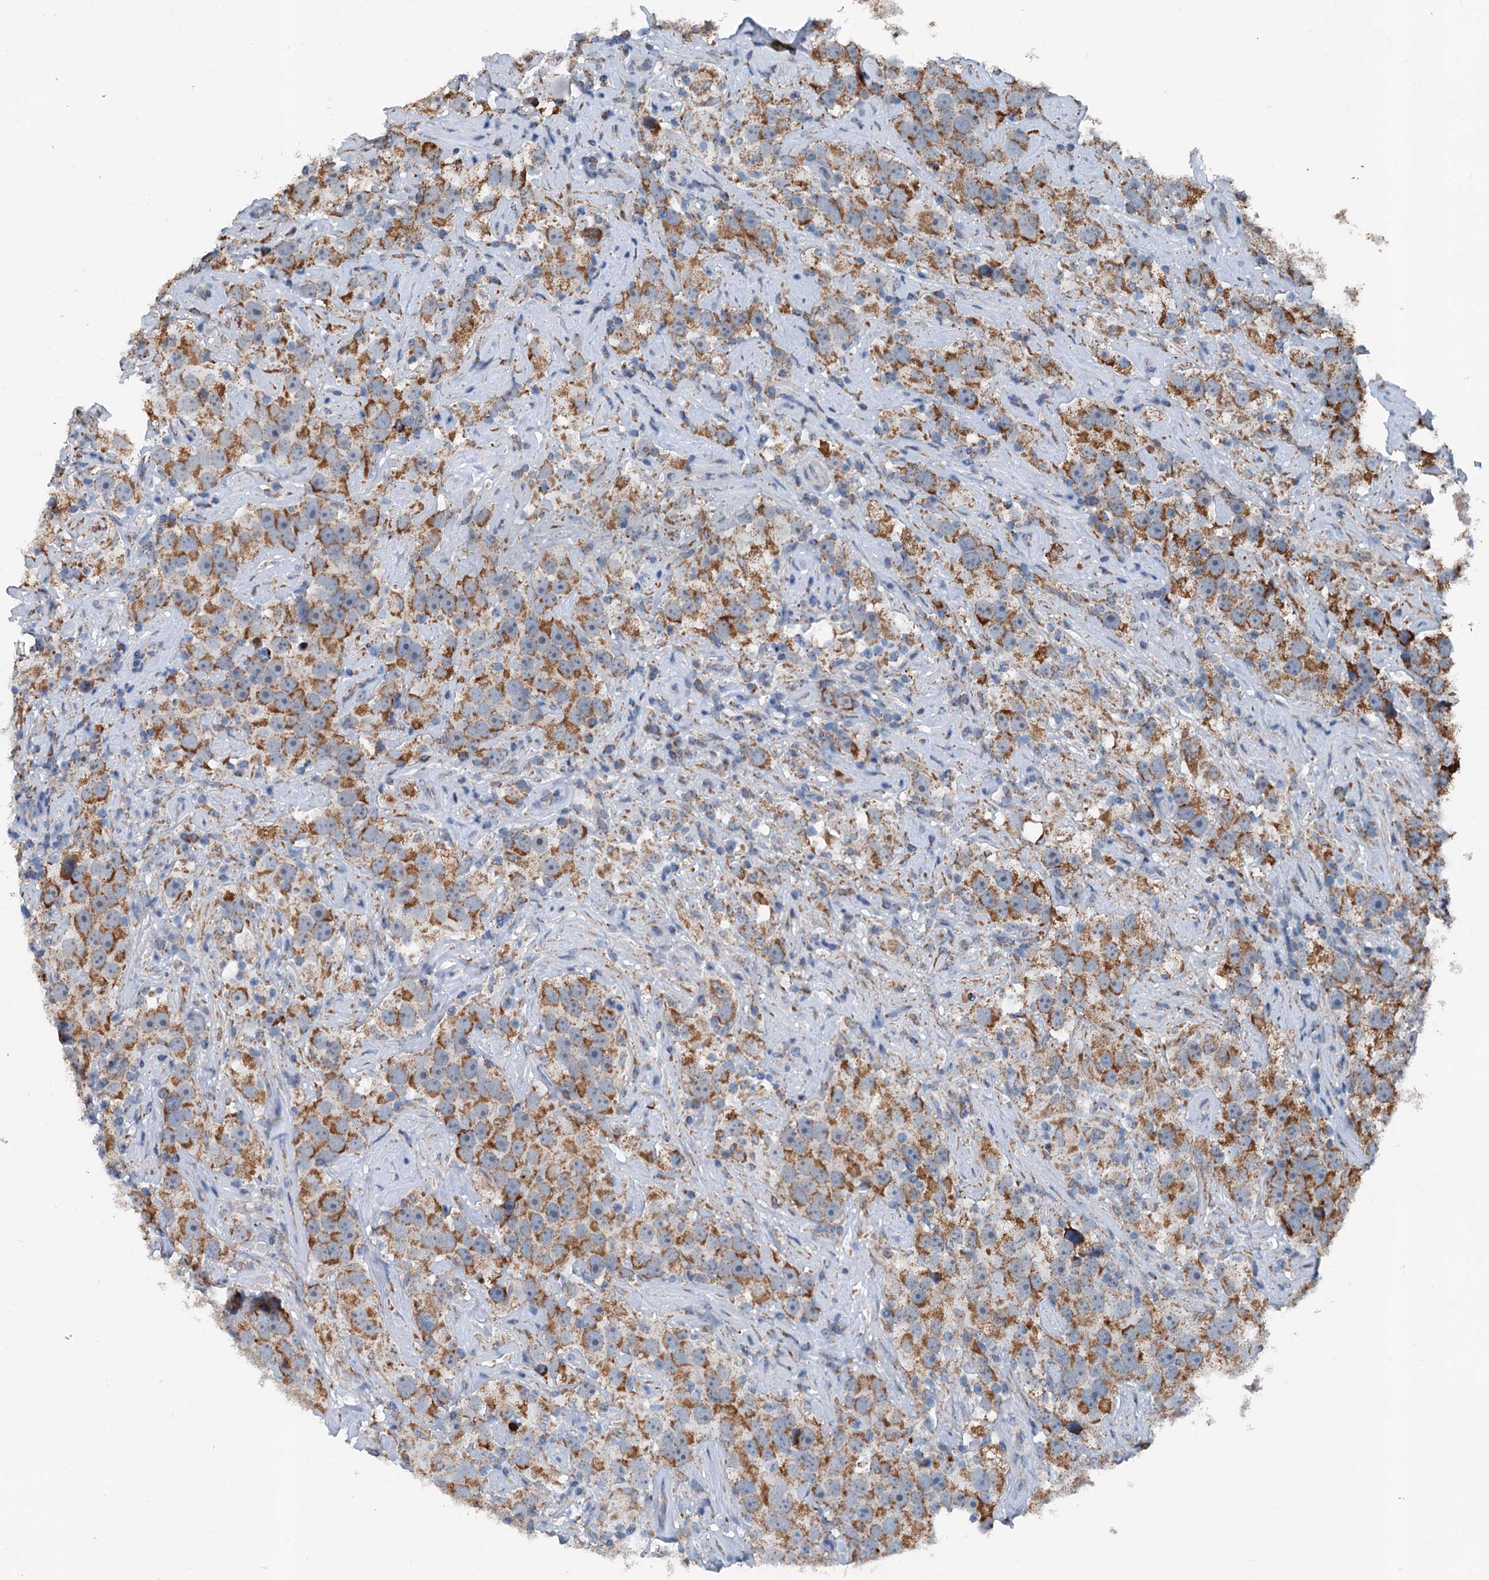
{"staining": {"intensity": "strong", "quantity": ">75%", "location": "cytoplasmic/membranous"}, "tissue": "testis cancer", "cell_type": "Tumor cells", "image_type": "cancer", "snomed": [{"axis": "morphology", "description": "Seminoma, NOS"}, {"axis": "topography", "description": "Testis"}], "caption": "Protein staining of testis seminoma tissue reveals strong cytoplasmic/membranous positivity in approximately >75% of tumor cells.", "gene": "TRPT1", "patient": {"sex": "male", "age": 49}}